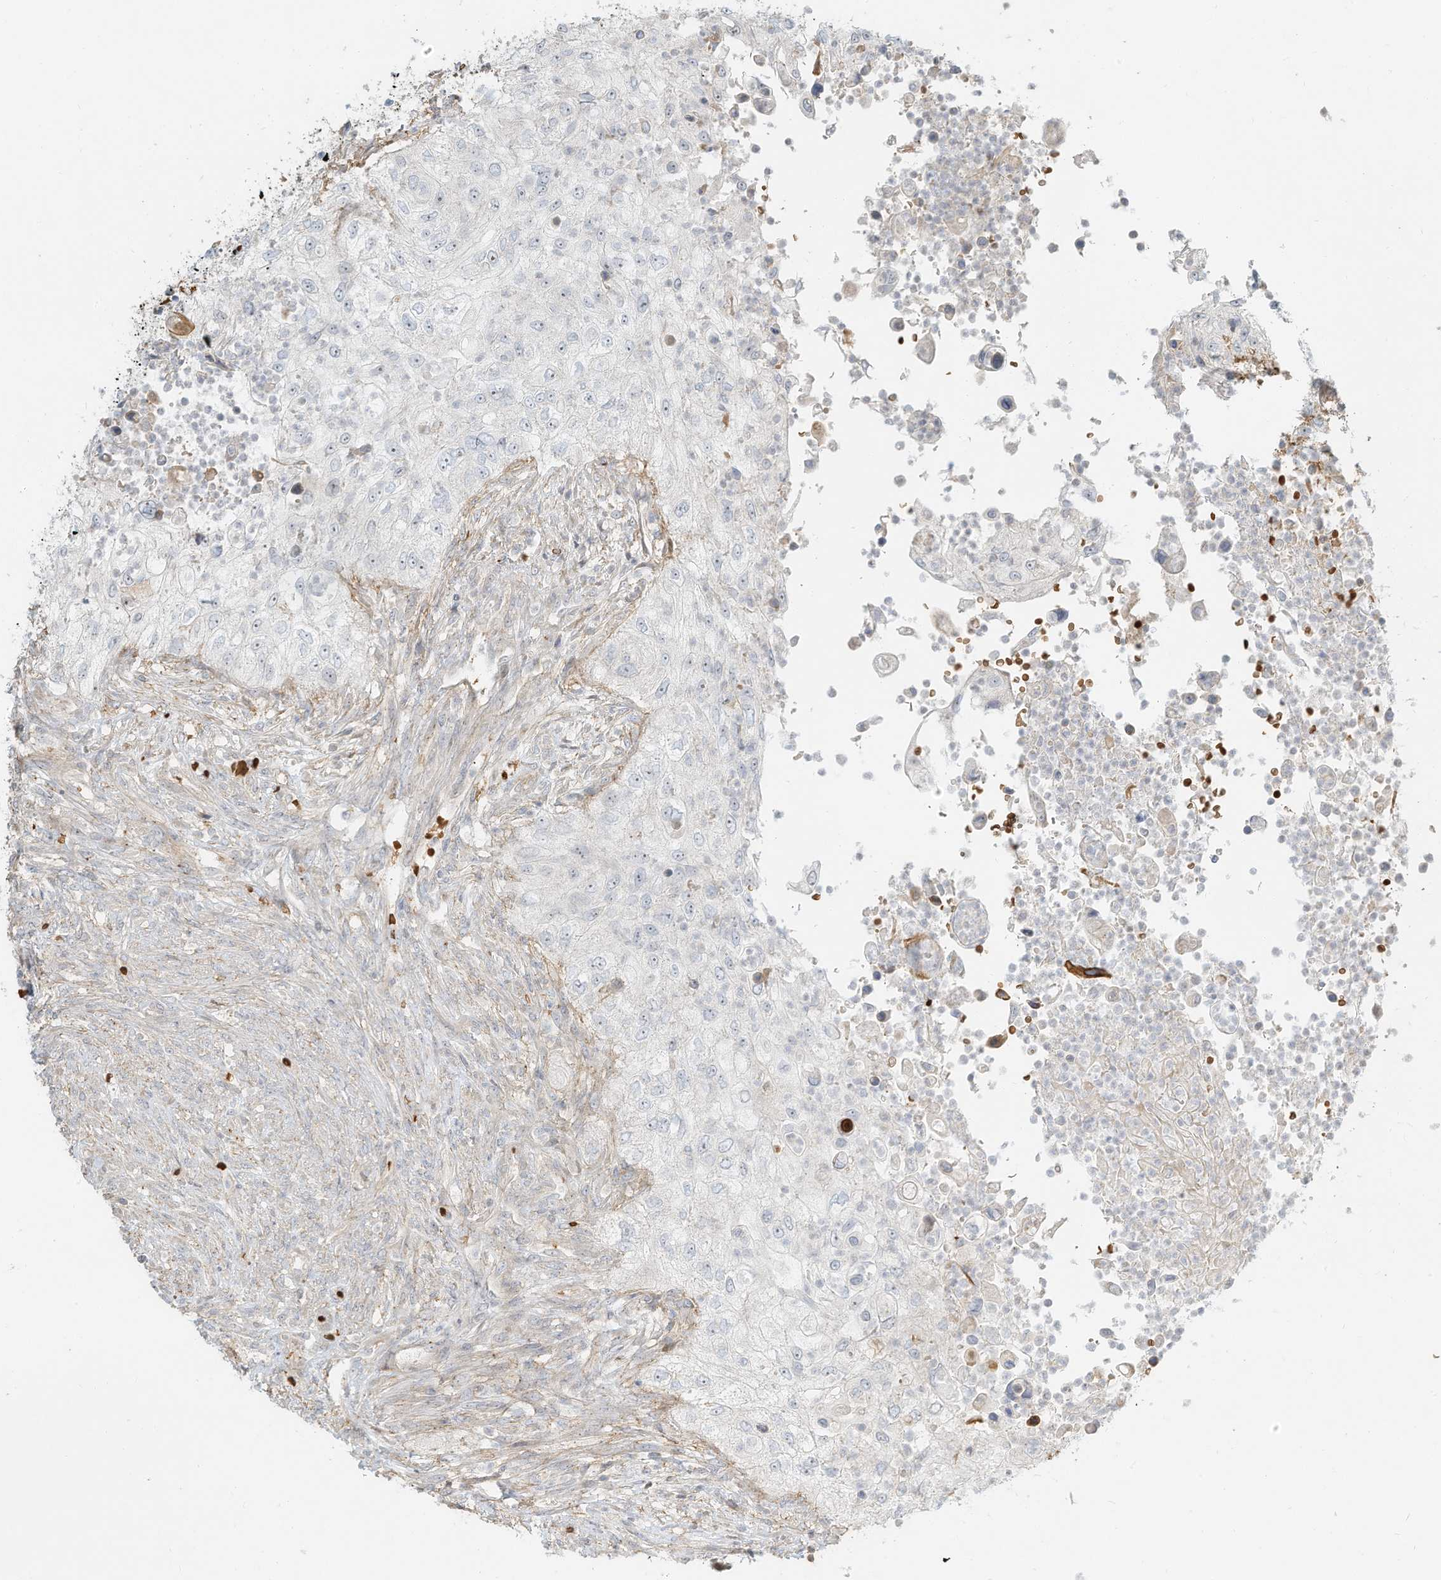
{"staining": {"intensity": "negative", "quantity": "none", "location": "none"}, "tissue": "urothelial cancer", "cell_type": "Tumor cells", "image_type": "cancer", "snomed": [{"axis": "morphology", "description": "Urothelial carcinoma, High grade"}, {"axis": "topography", "description": "Urinary bladder"}], "caption": "Human urothelial carcinoma (high-grade) stained for a protein using IHC displays no expression in tumor cells.", "gene": "OFD1", "patient": {"sex": "female", "age": 60}}